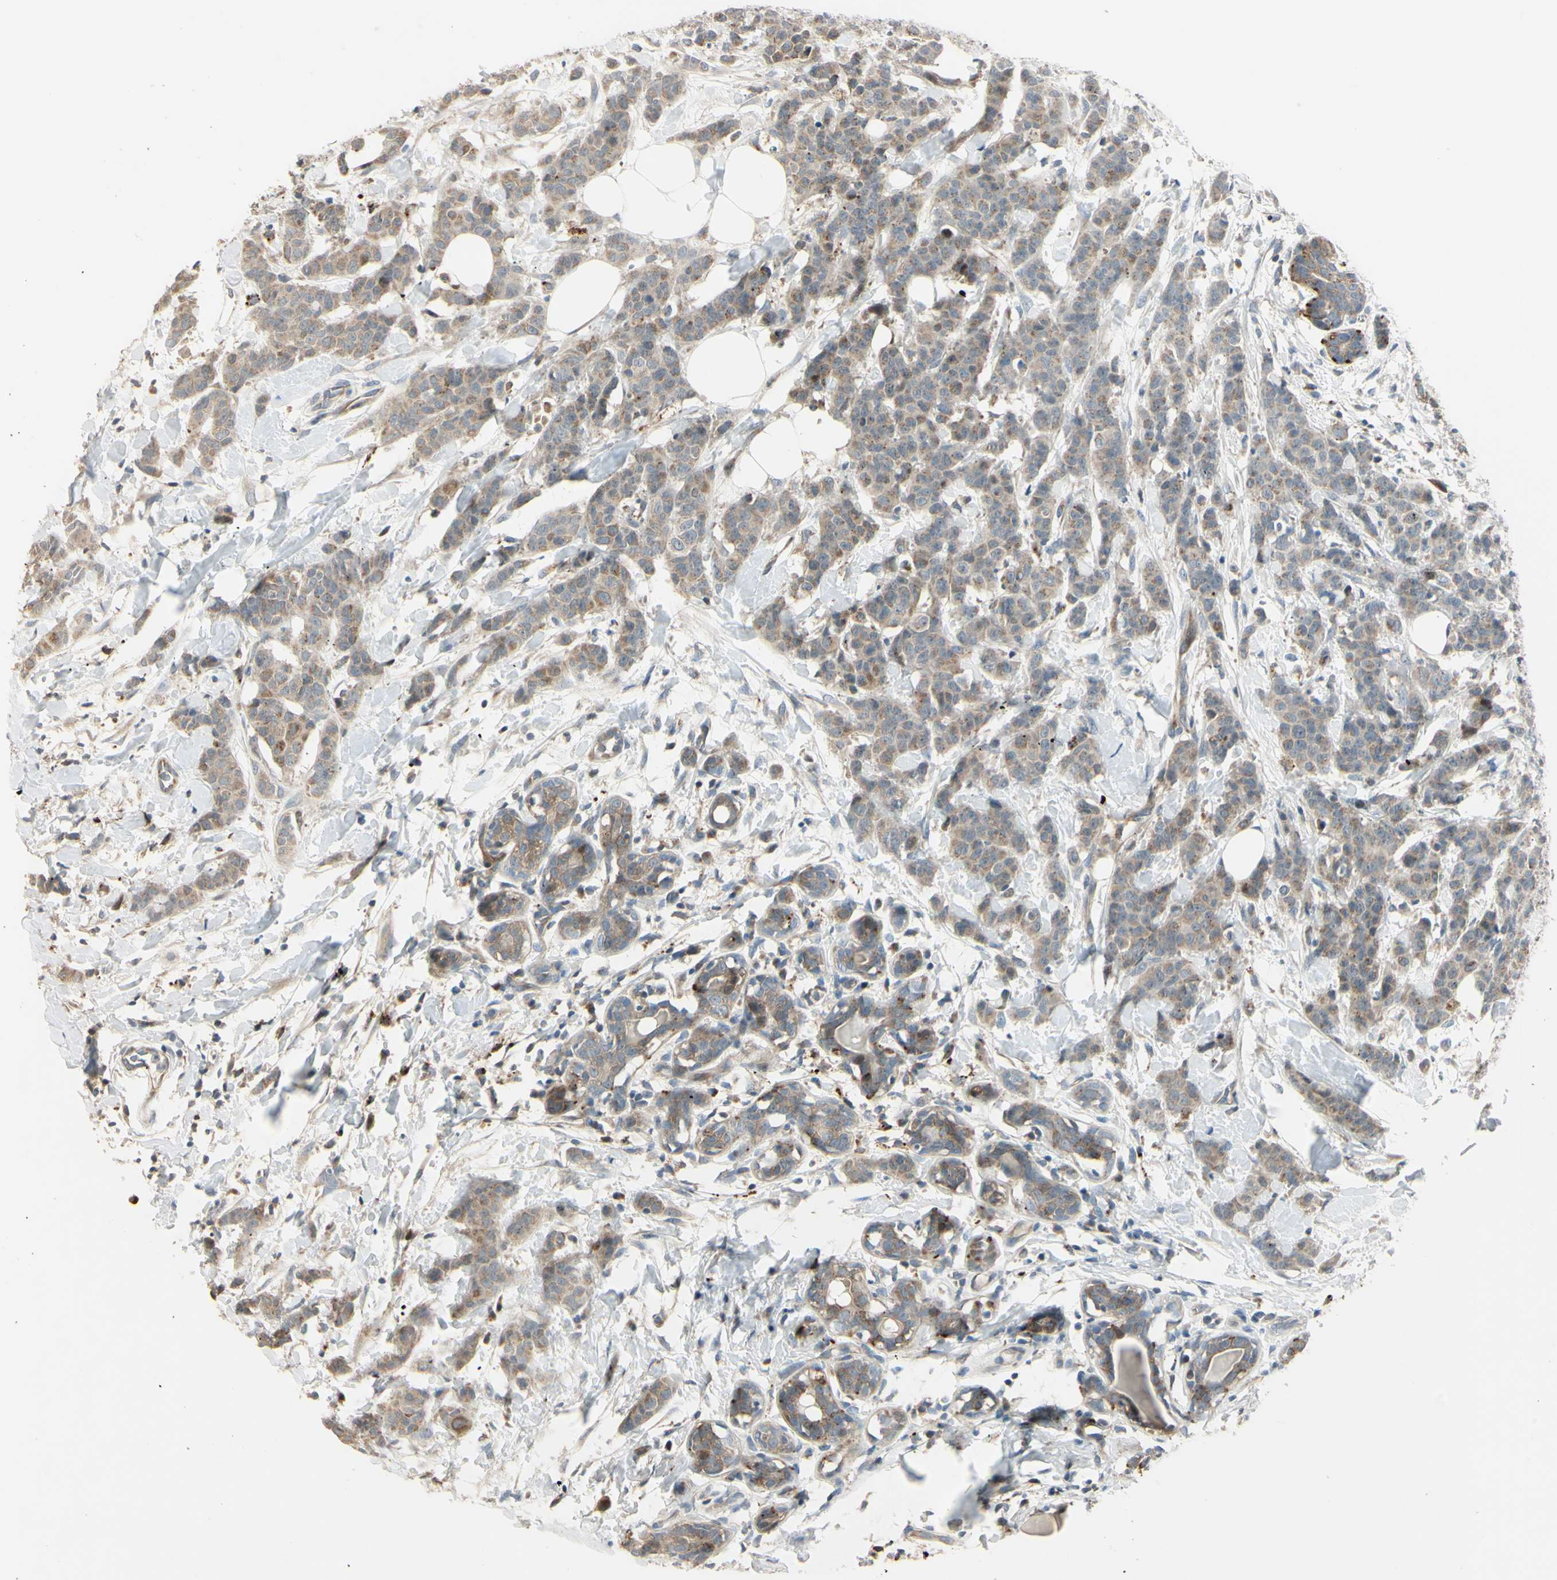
{"staining": {"intensity": "weak", "quantity": ">75%", "location": "cytoplasmic/membranous"}, "tissue": "breast cancer", "cell_type": "Tumor cells", "image_type": "cancer", "snomed": [{"axis": "morphology", "description": "Normal tissue, NOS"}, {"axis": "morphology", "description": "Duct carcinoma"}, {"axis": "topography", "description": "Breast"}], "caption": "A brown stain highlights weak cytoplasmic/membranous staining of a protein in human breast cancer tumor cells. The staining was performed using DAB (3,3'-diaminobenzidine) to visualize the protein expression in brown, while the nuclei were stained in blue with hematoxylin (Magnification: 20x).", "gene": "NDFIP1", "patient": {"sex": "female", "age": 40}}